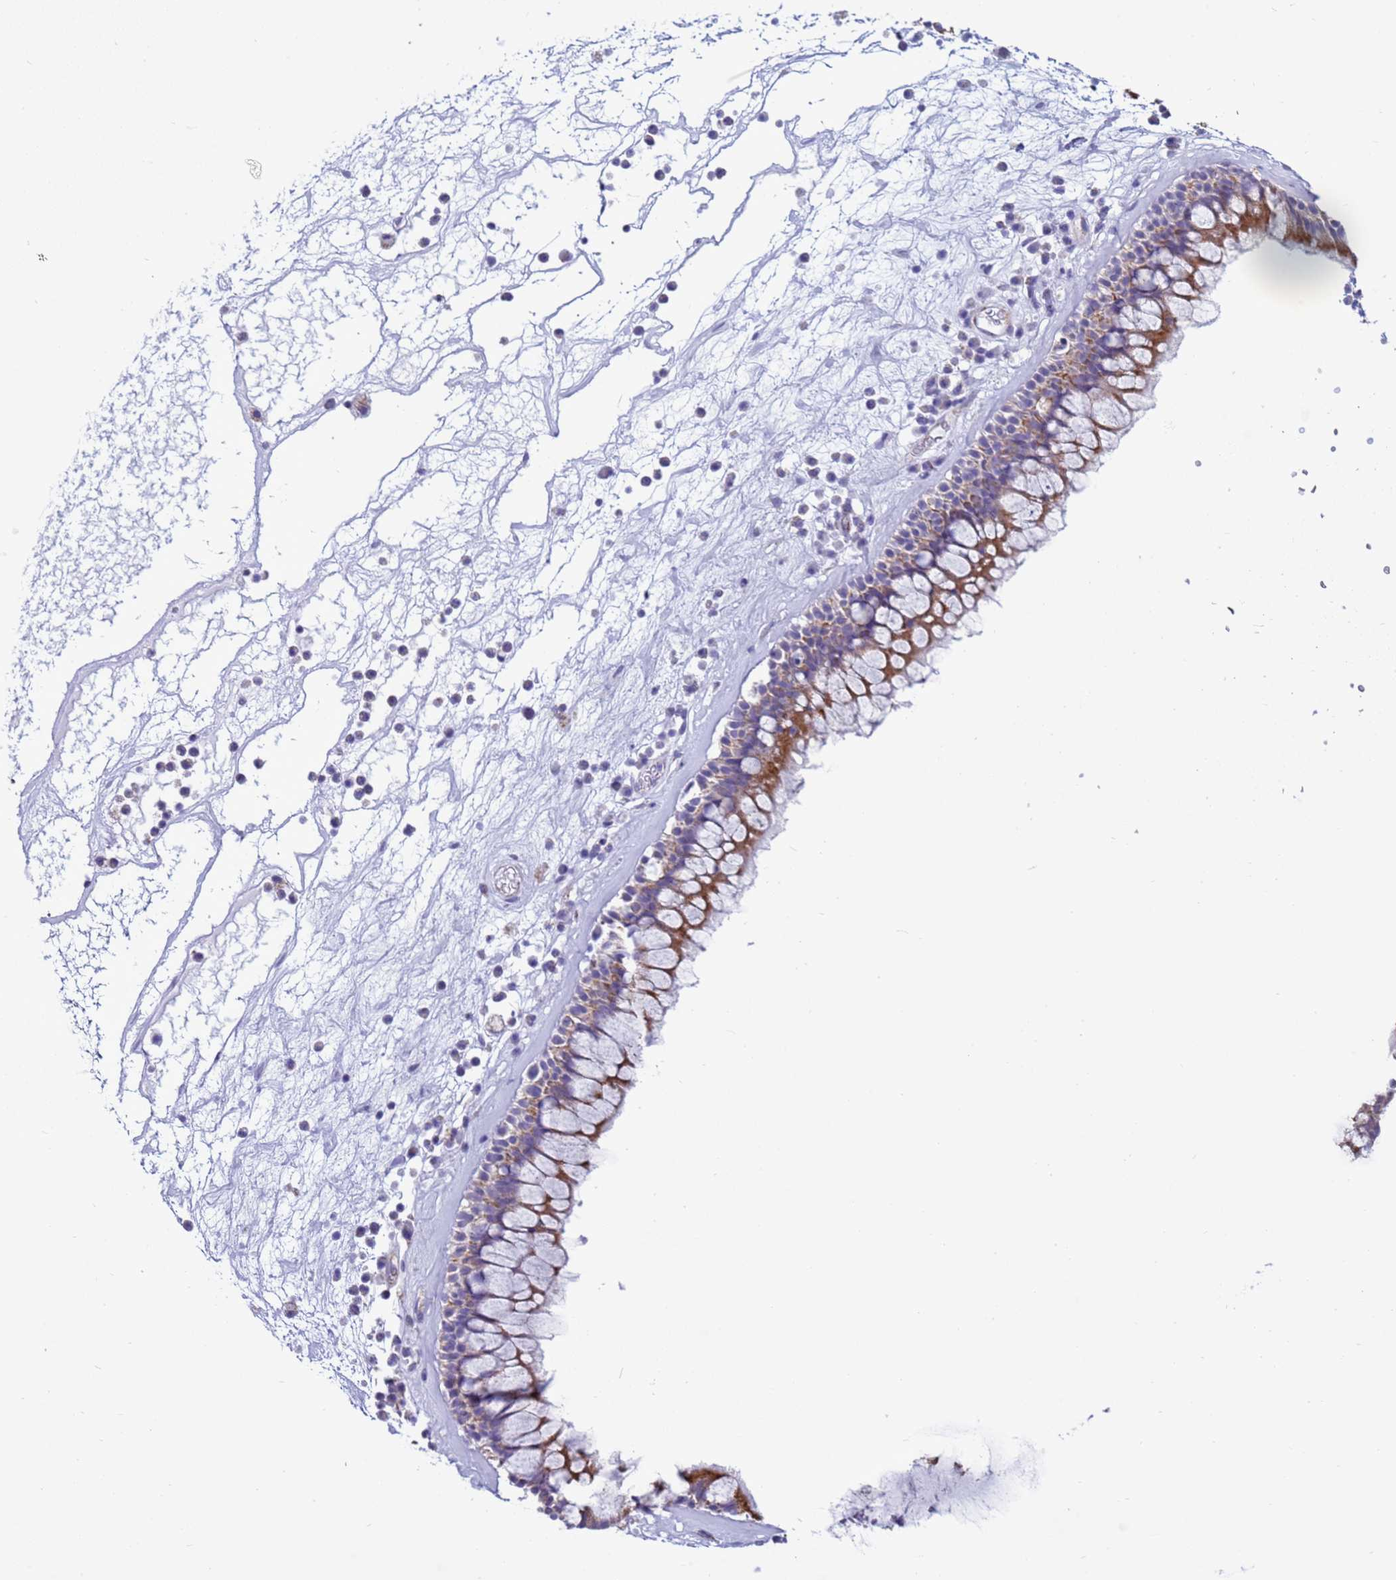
{"staining": {"intensity": "moderate", "quantity": "25%-75%", "location": "cytoplasmic/membranous"}, "tissue": "nasopharynx", "cell_type": "Respiratory epithelial cells", "image_type": "normal", "snomed": [{"axis": "morphology", "description": "Normal tissue, NOS"}, {"axis": "morphology", "description": "Inflammation, NOS"}, {"axis": "topography", "description": "Nasopharynx"}], "caption": "IHC micrograph of normal nasopharynx: human nasopharynx stained using immunohistochemistry reveals medium levels of moderate protein expression localized specifically in the cytoplasmic/membranous of respiratory epithelial cells, appearing as a cytoplasmic/membranous brown color.", "gene": "HPCAL1", "patient": {"sex": "male", "age": 70}}